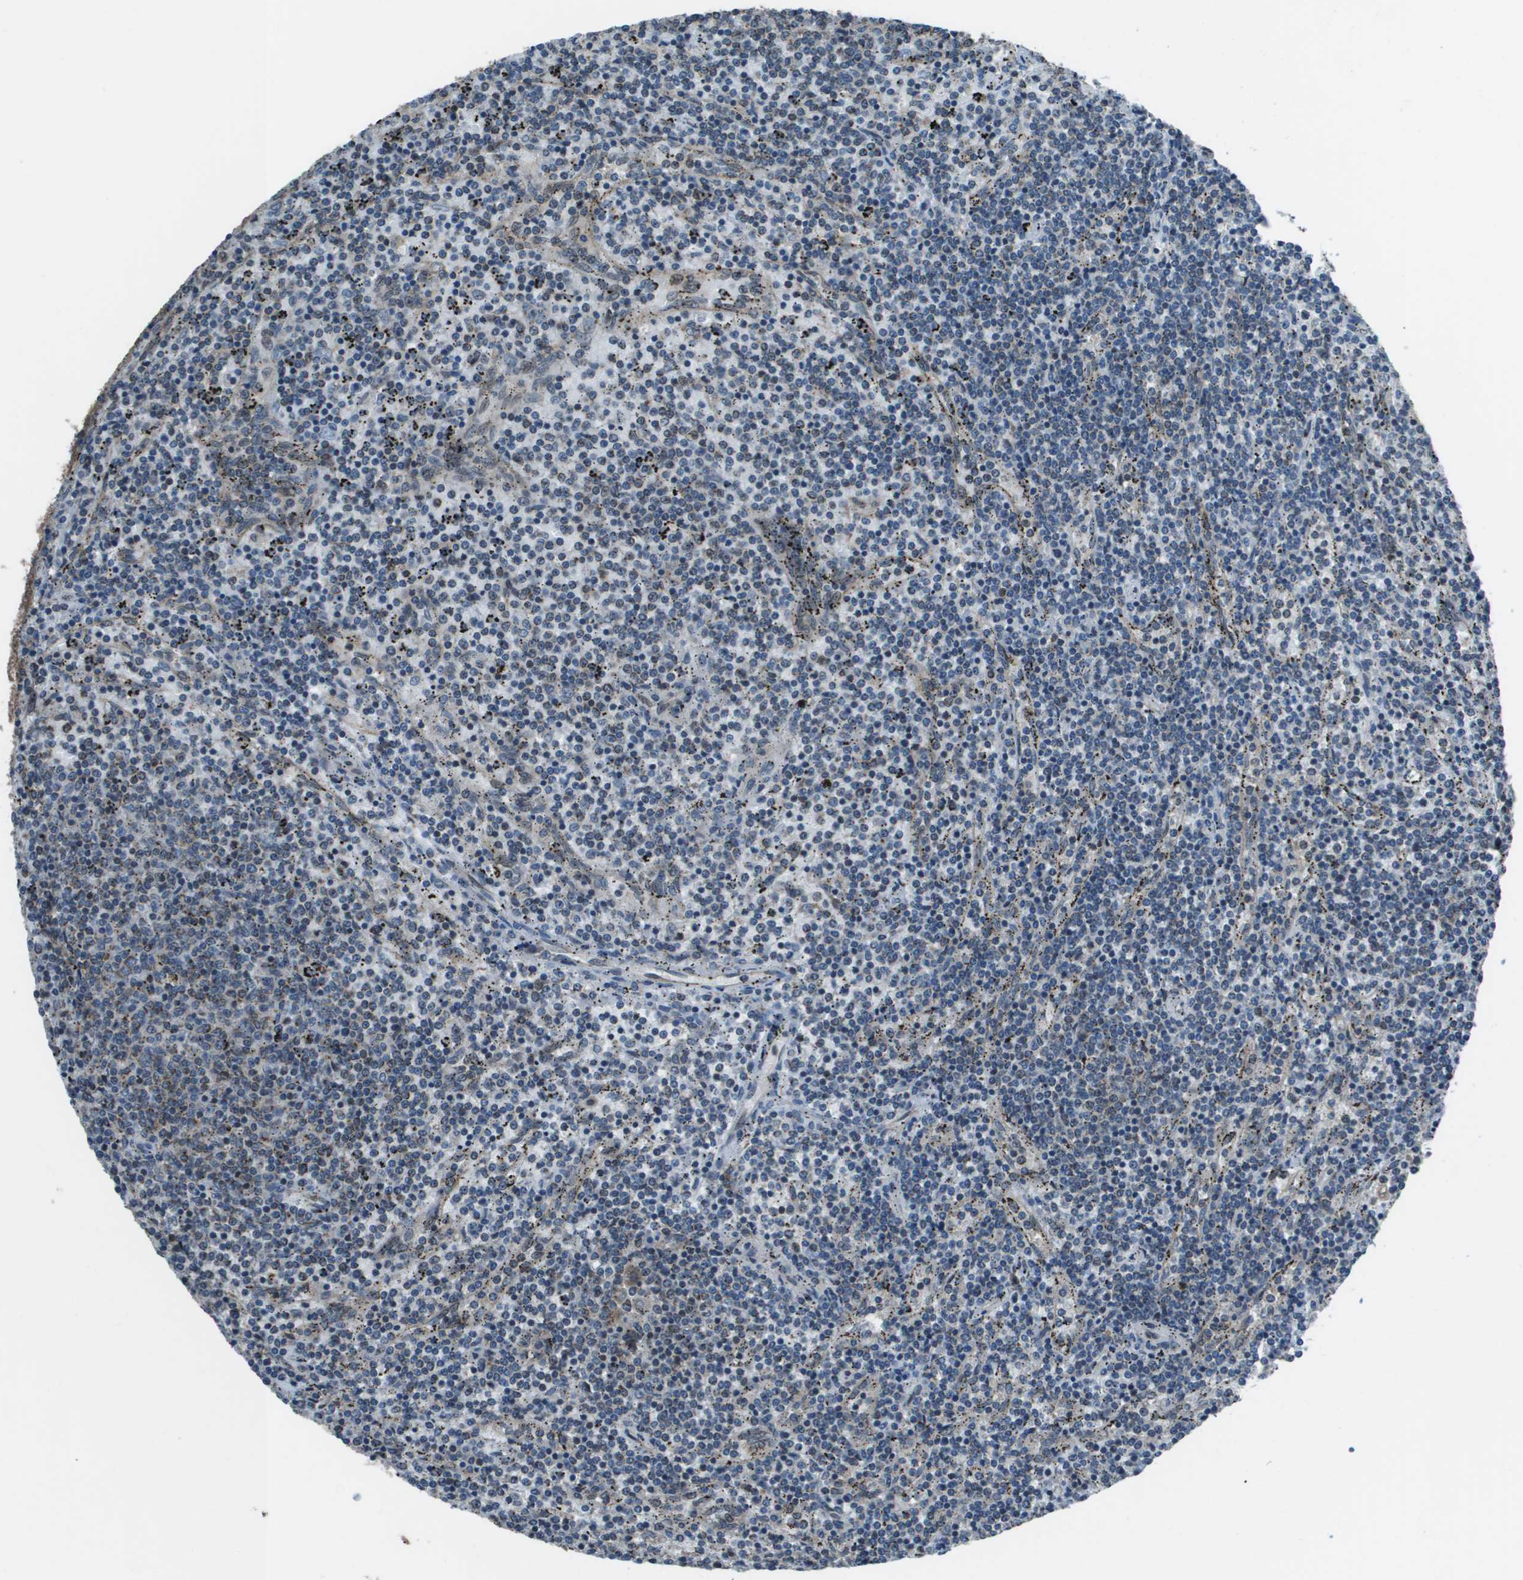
{"staining": {"intensity": "weak", "quantity": "<25%", "location": "cytoplasmic/membranous"}, "tissue": "lymphoma", "cell_type": "Tumor cells", "image_type": "cancer", "snomed": [{"axis": "morphology", "description": "Malignant lymphoma, non-Hodgkin's type, Low grade"}, {"axis": "topography", "description": "Spleen"}], "caption": "The micrograph exhibits no staining of tumor cells in malignant lymphoma, non-Hodgkin's type (low-grade).", "gene": "PPFIA1", "patient": {"sex": "female", "age": 50}}